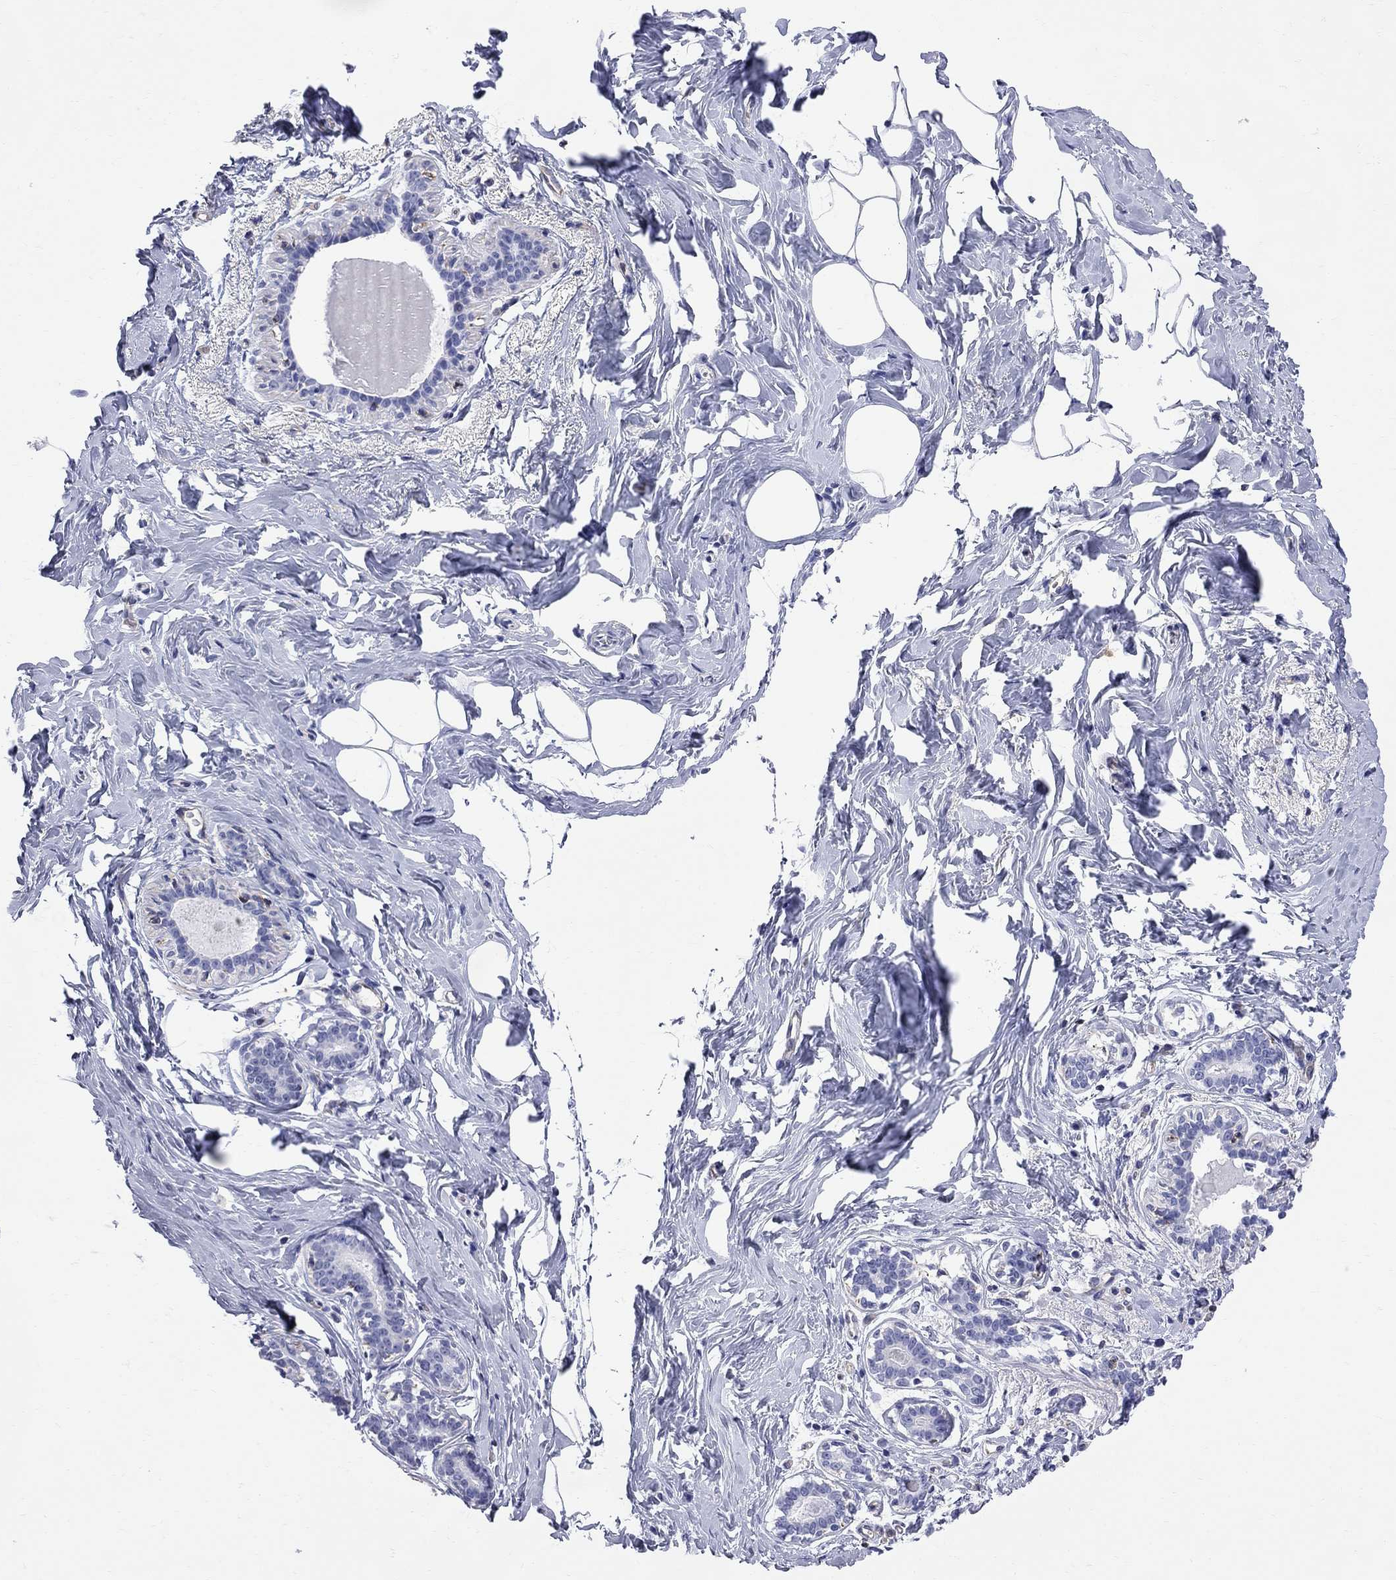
{"staining": {"intensity": "negative", "quantity": "none", "location": "none"}, "tissue": "breast", "cell_type": "Adipocytes", "image_type": "normal", "snomed": [{"axis": "morphology", "description": "Normal tissue, NOS"}, {"axis": "morphology", "description": "Lobular carcinoma, in situ"}, {"axis": "topography", "description": "Breast"}], "caption": "This is a image of IHC staining of benign breast, which shows no staining in adipocytes.", "gene": "ABI3", "patient": {"sex": "female", "age": 35}}